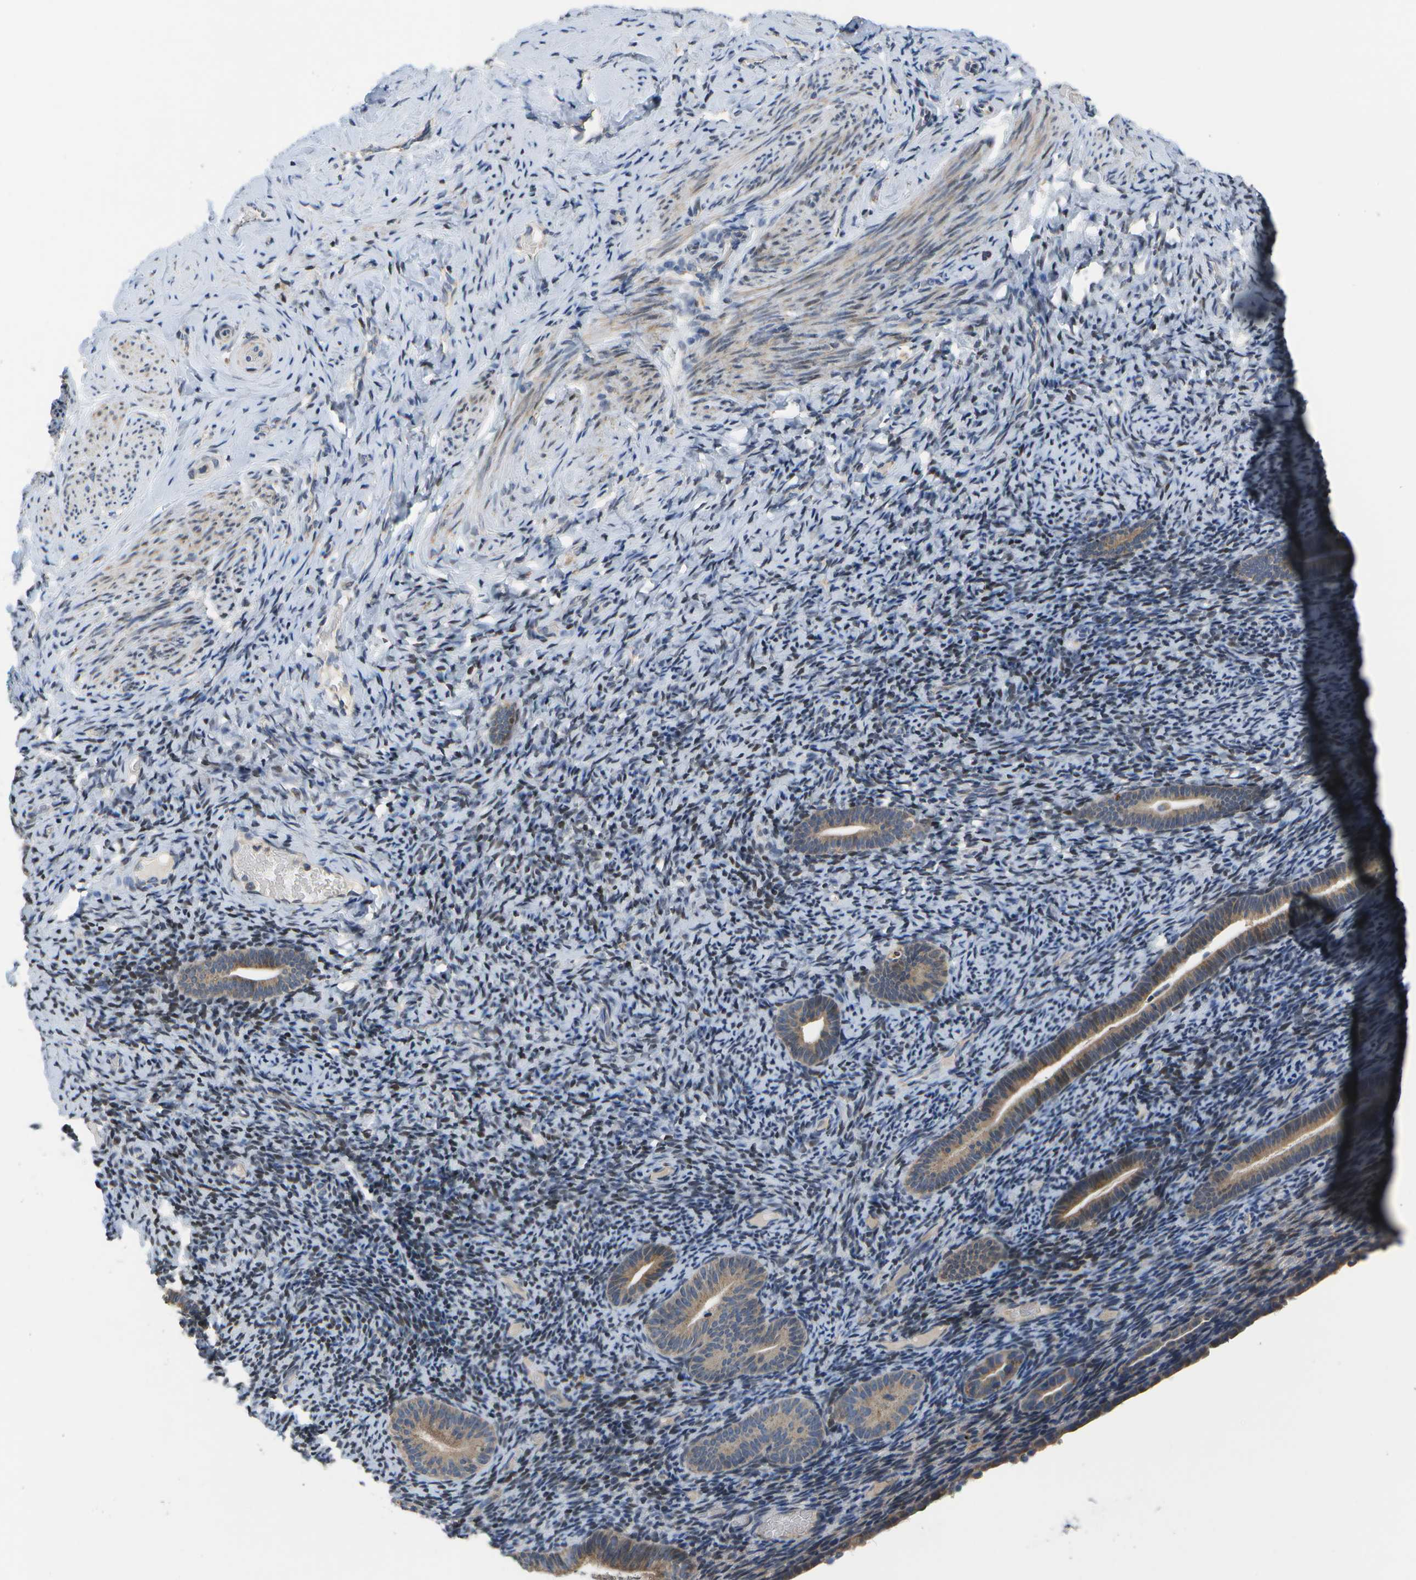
{"staining": {"intensity": "moderate", "quantity": "25%-75%", "location": "nuclear"}, "tissue": "endometrium", "cell_type": "Cells in endometrial stroma", "image_type": "normal", "snomed": [{"axis": "morphology", "description": "Normal tissue, NOS"}, {"axis": "topography", "description": "Endometrium"}], "caption": "Unremarkable endometrium exhibits moderate nuclear staining in approximately 25%-75% of cells in endometrial stroma, visualized by immunohistochemistry. (brown staining indicates protein expression, while blue staining denotes nuclei).", "gene": "HADHA", "patient": {"sex": "female", "age": 51}}